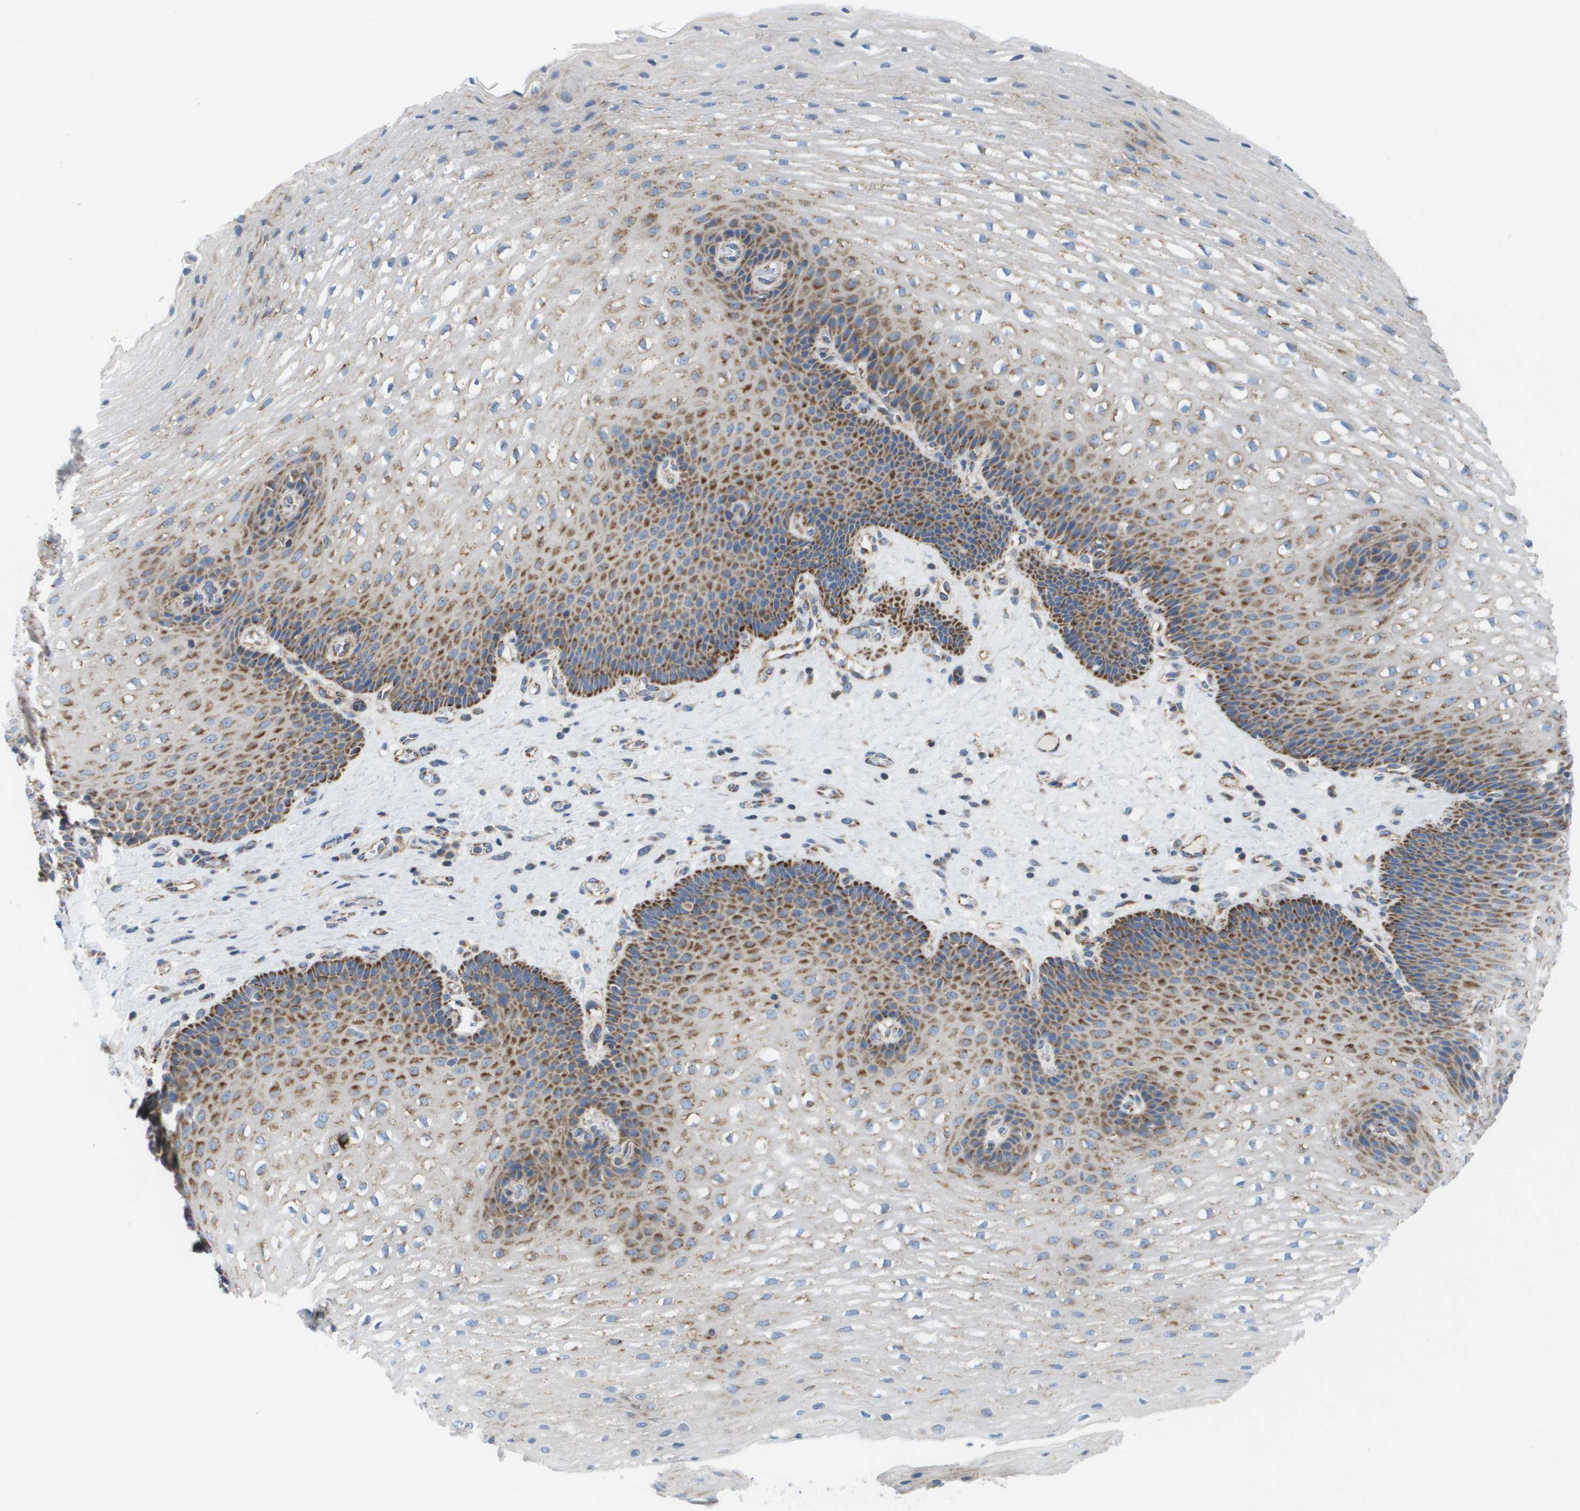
{"staining": {"intensity": "moderate", "quantity": "25%-75%", "location": "cytoplasmic/membranous"}, "tissue": "esophagus", "cell_type": "Squamous epithelial cells", "image_type": "normal", "snomed": [{"axis": "morphology", "description": "Normal tissue, NOS"}, {"axis": "topography", "description": "Esophagus"}], "caption": "Squamous epithelial cells show medium levels of moderate cytoplasmic/membranous positivity in about 25%-75% of cells in benign human esophagus.", "gene": "FIS1", "patient": {"sex": "male", "age": 48}}